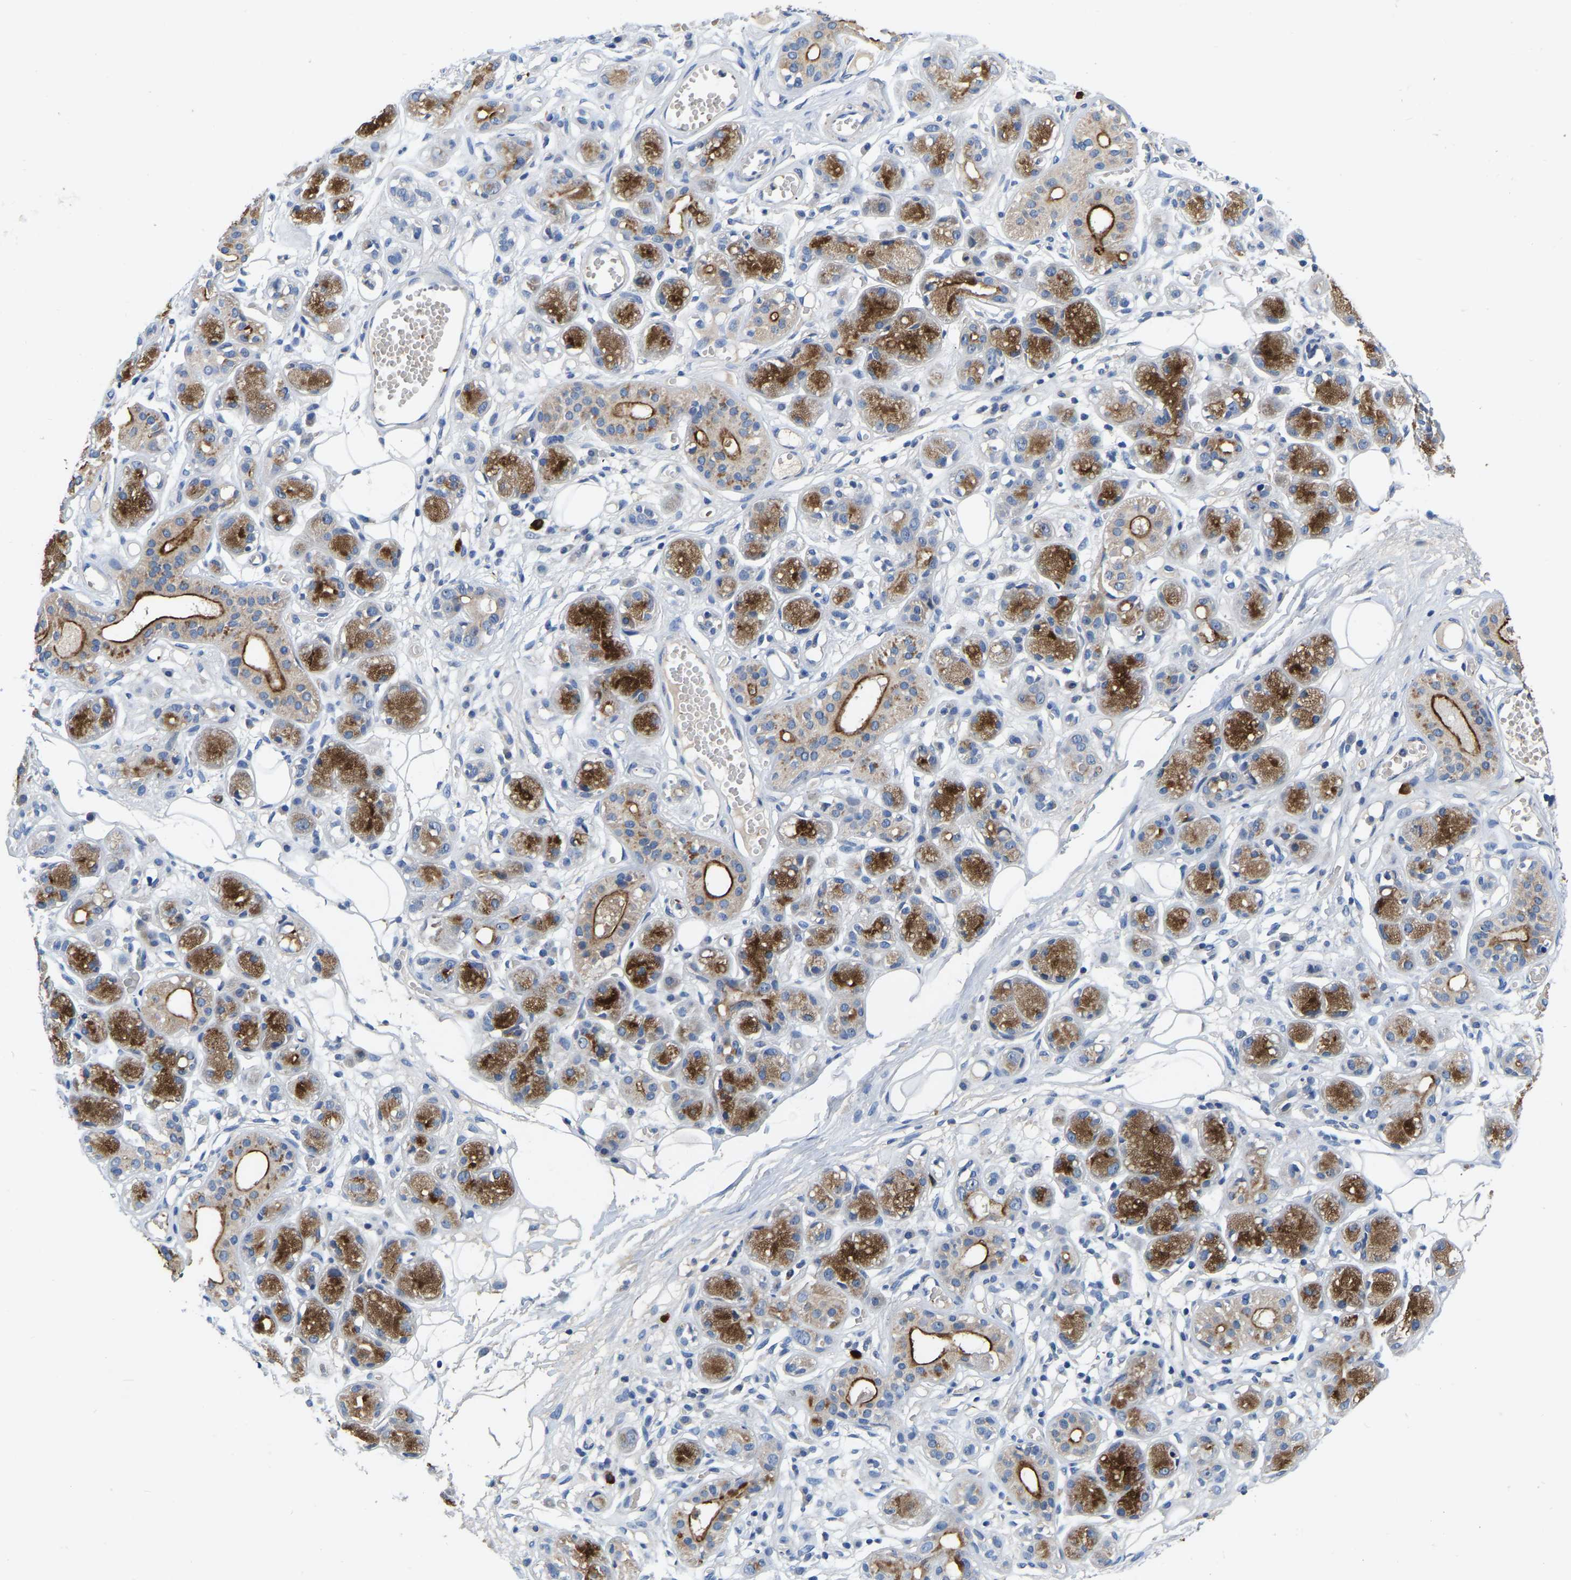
{"staining": {"intensity": "negative", "quantity": "none", "location": "none"}, "tissue": "adipose tissue", "cell_type": "Adipocytes", "image_type": "normal", "snomed": [{"axis": "morphology", "description": "Normal tissue, NOS"}, {"axis": "morphology", "description": "Inflammation, NOS"}, {"axis": "topography", "description": "Salivary gland"}, {"axis": "topography", "description": "Peripheral nerve tissue"}], "caption": "Protein analysis of normal adipose tissue reveals no significant staining in adipocytes. (Brightfield microscopy of DAB (3,3'-diaminobenzidine) immunohistochemistry (IHC) at high magnification).", "gene": "RAB27B", "patient": {"sex": "female", "age": 75}}